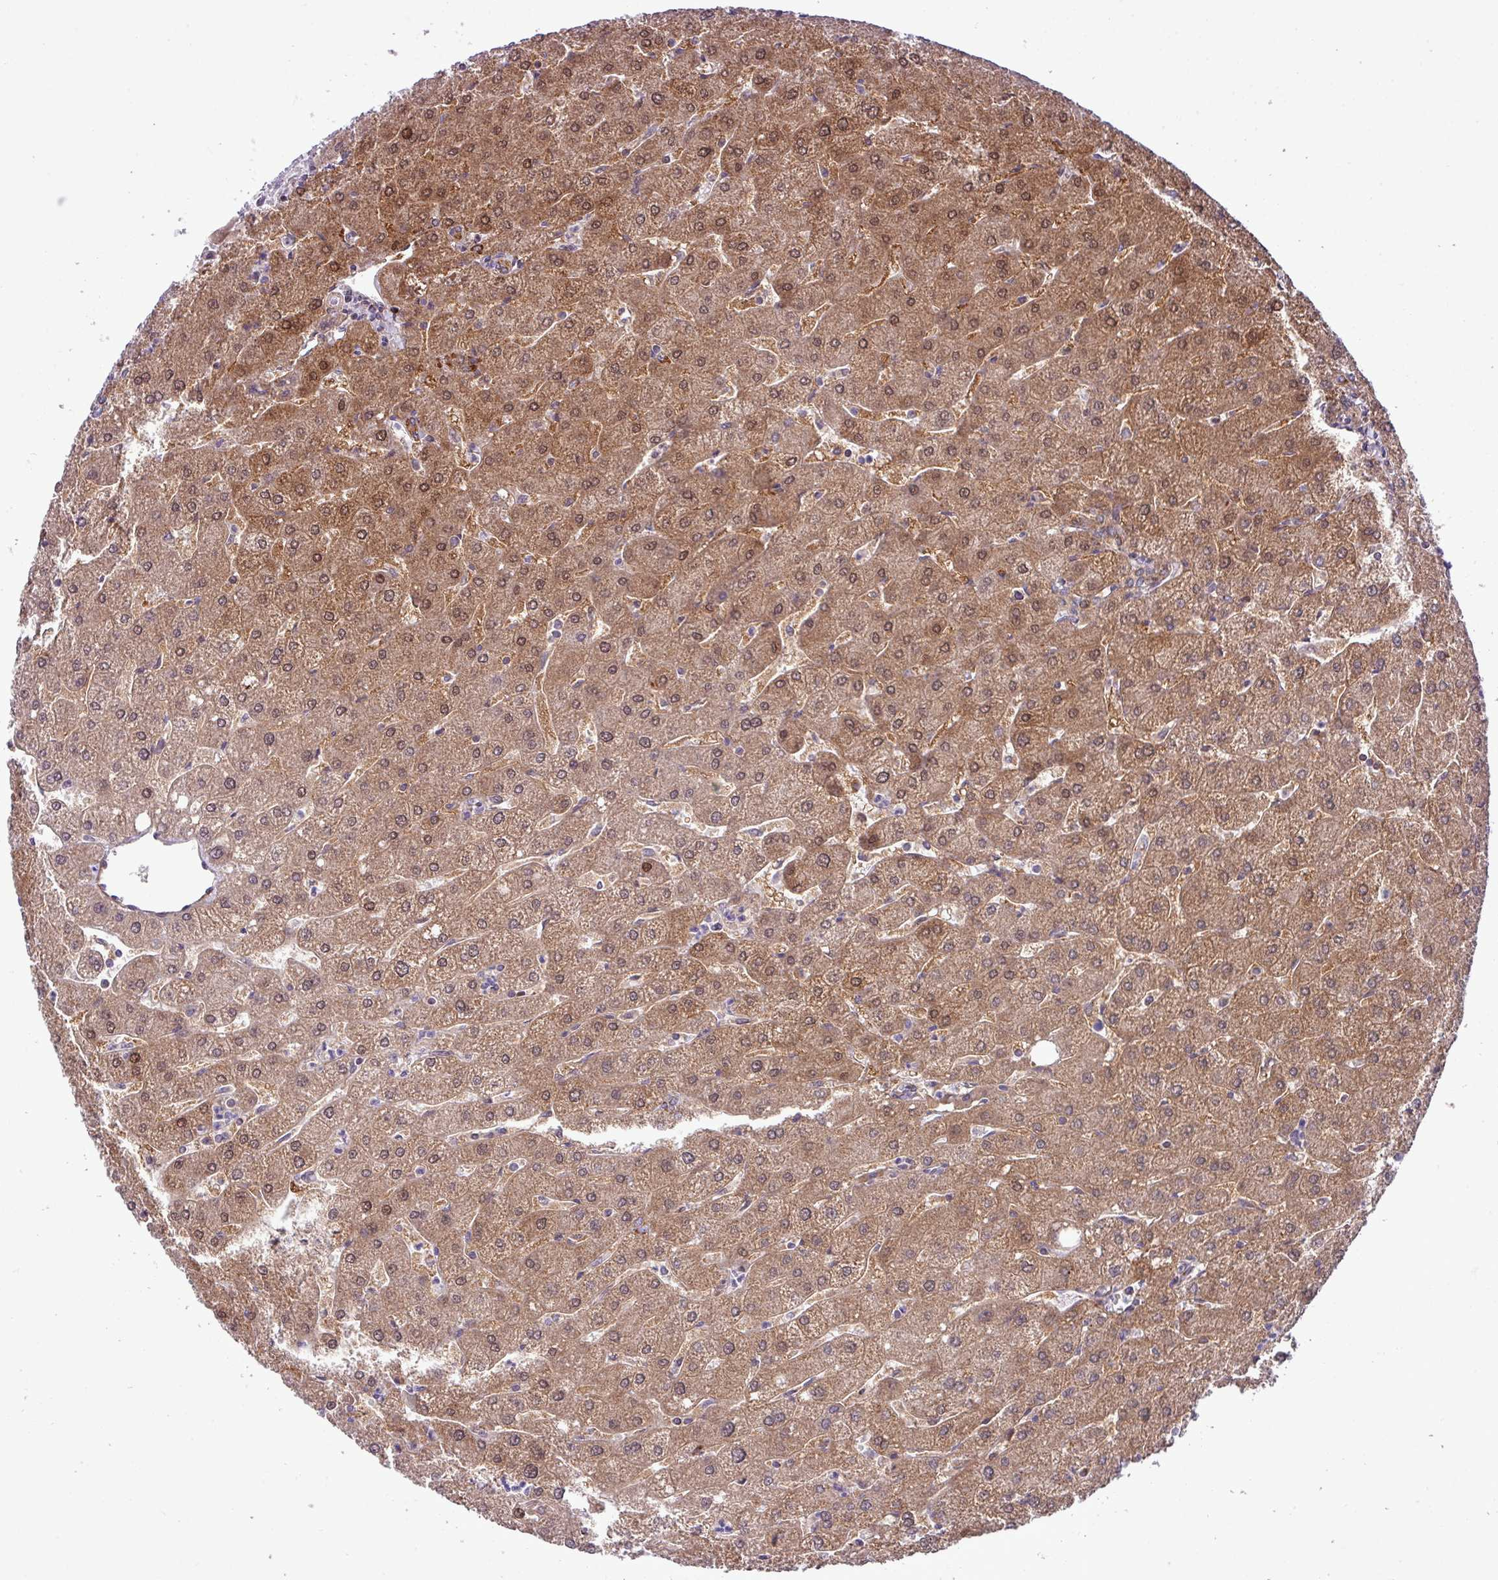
{"staining": {"intensity": "moderate", "quantity": ">75%", "location": "cytoplasmic/membranous"}, "tissue": "liver", "cell_type": "Cholangiocytes", "image_type": "normal", "snomed": [{"axis": "morphology", "description": "Normal tissue, NOS"}, {"axis": "topography", "description": "Liver"}], "caption": "Immunohistochemistry (DAB (3,3'-diaminobenzidine)) staining of benign liver exhibits moderate cytoplasmic/membranous protein positivity in about >75% of cholangiocytes.", "gene": "B3GNT9", "patient": {"sex": "male", "age": 67}}